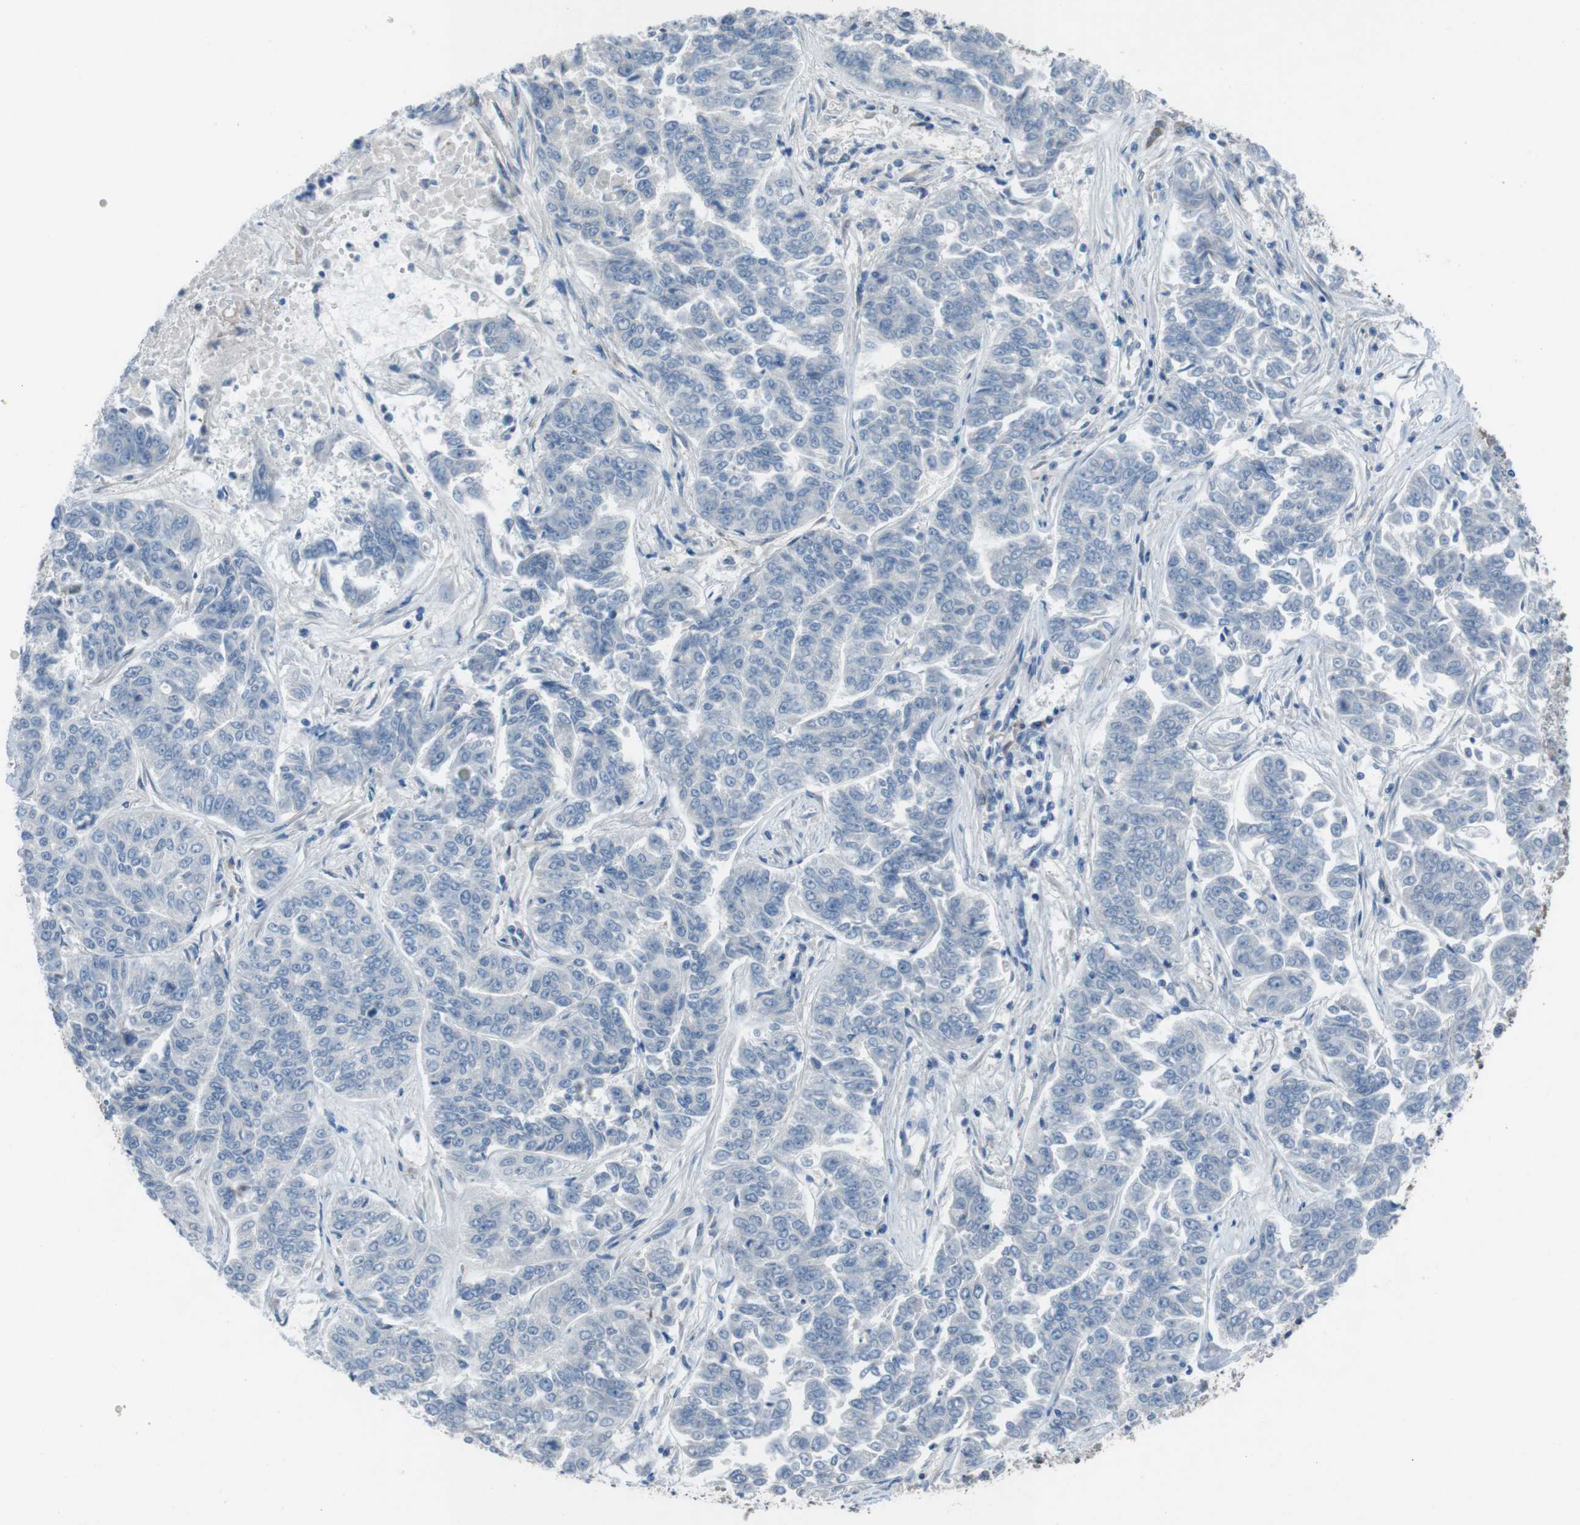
{"staining": {"intensity": "negative", "quantity": "none", "location": "none"}, "tissue": "lung cancer", "cell_type": "Tumor cells", "image_type": "cancer", "snomed": [{"axis": "morphology", "description": "Adenocarcinoma, NOS"}, {"axis": "topography", "description": "Lung"}], "caption": "Human lung cancer (adenocarcinoma) stained for a protein using immunohistochemistry demonstrates no staining in tumor cells.", "gene": "ANK2", "patient": {"sex": "male", "age": 84}}